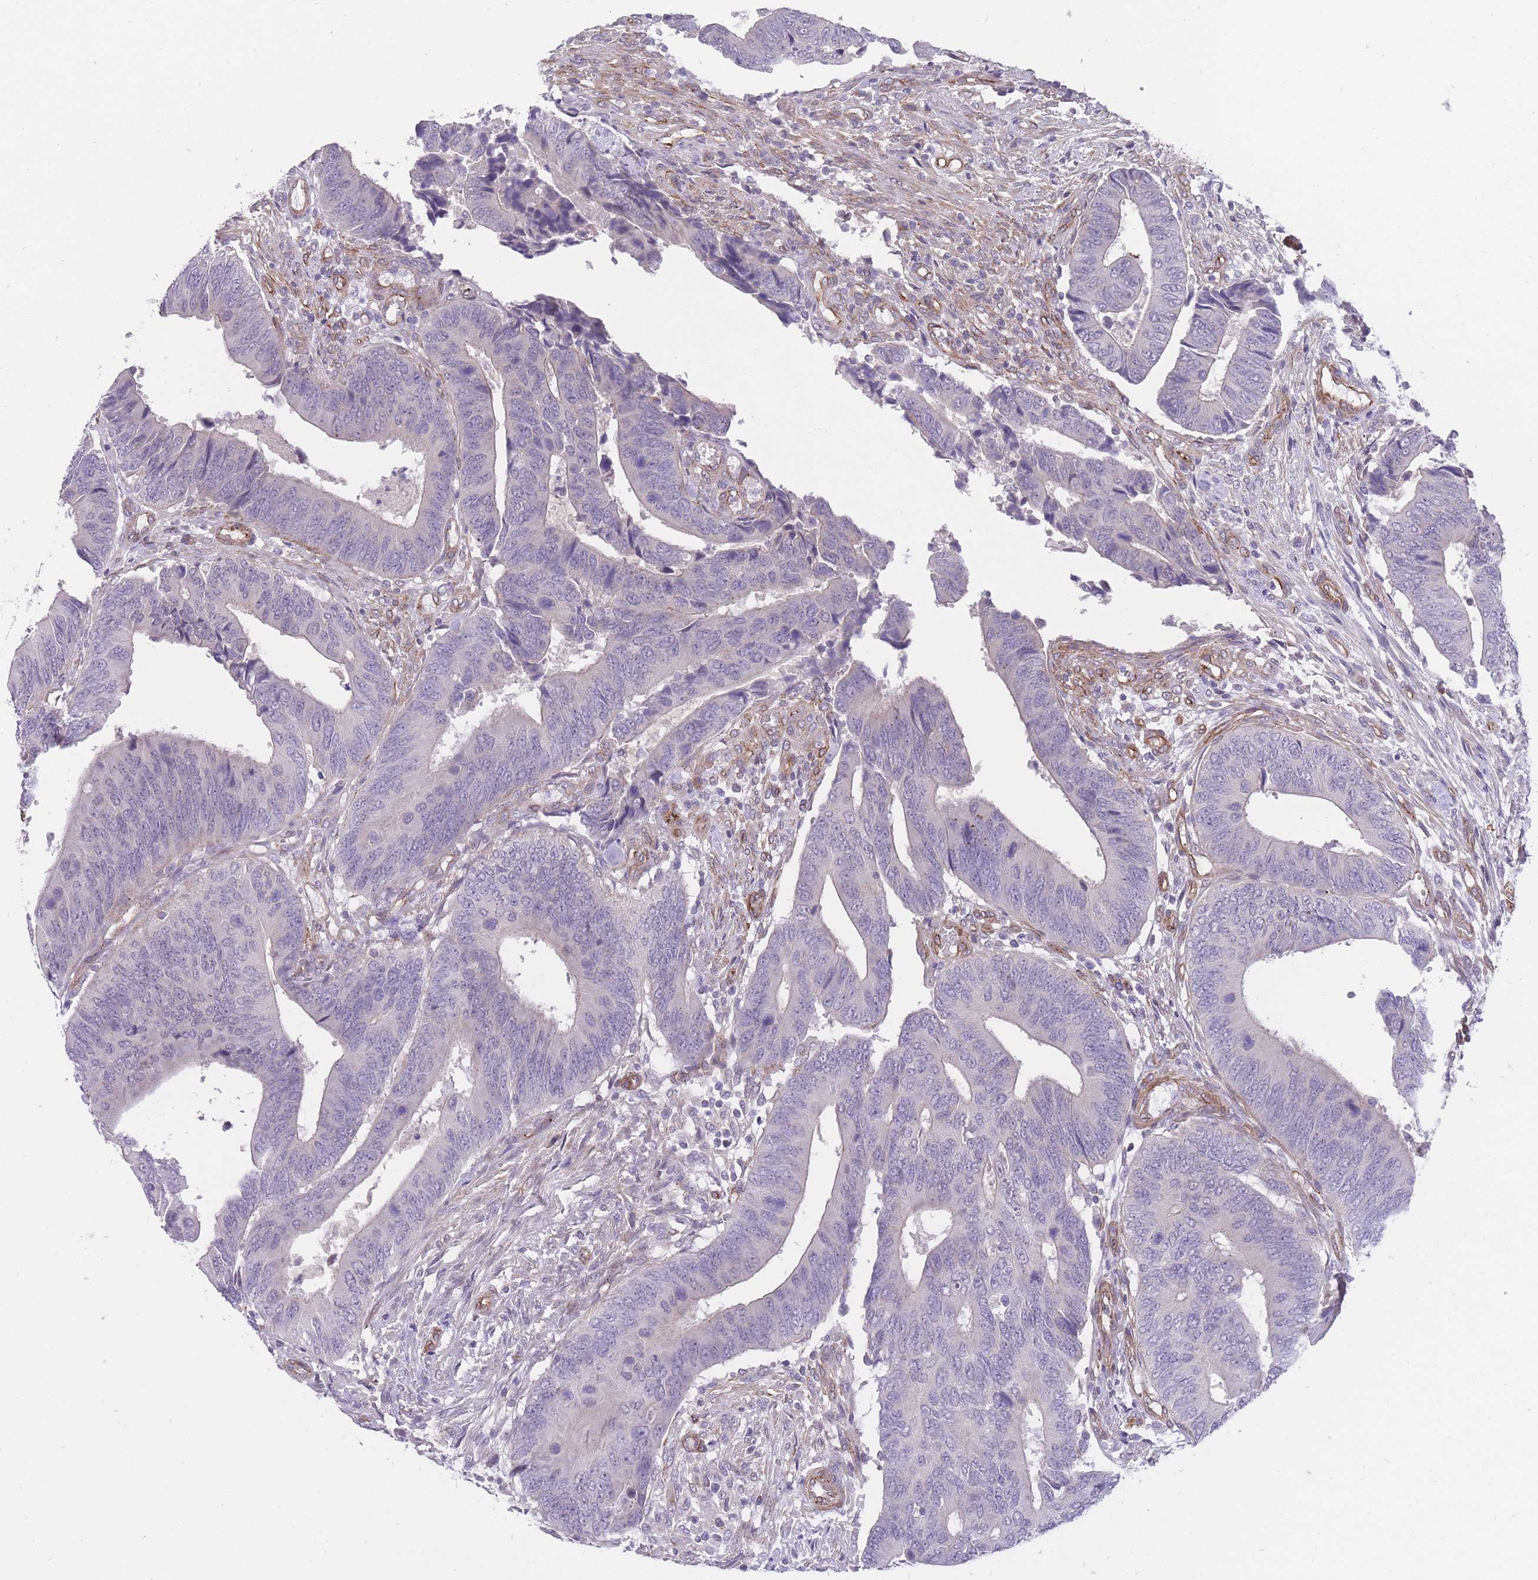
{"staining": {"intensity": "negative", "quantity": "none", "location": "none"}, "tissue": "colorectal cancer", "cell_type": "Tumor cells", "image_type": "cancer", "snomed": [{"axis": "morphology", "description": "Adenocarcinoma, NOS"}, {"axis": "topography", "description": "Colon"}], "caption": "The micrograph demonstrates no staining of tumor cells in adenocarcinoma (colorectal).", "gene": "QTRT1", "patient": {"sex": "male", "age": 87}}